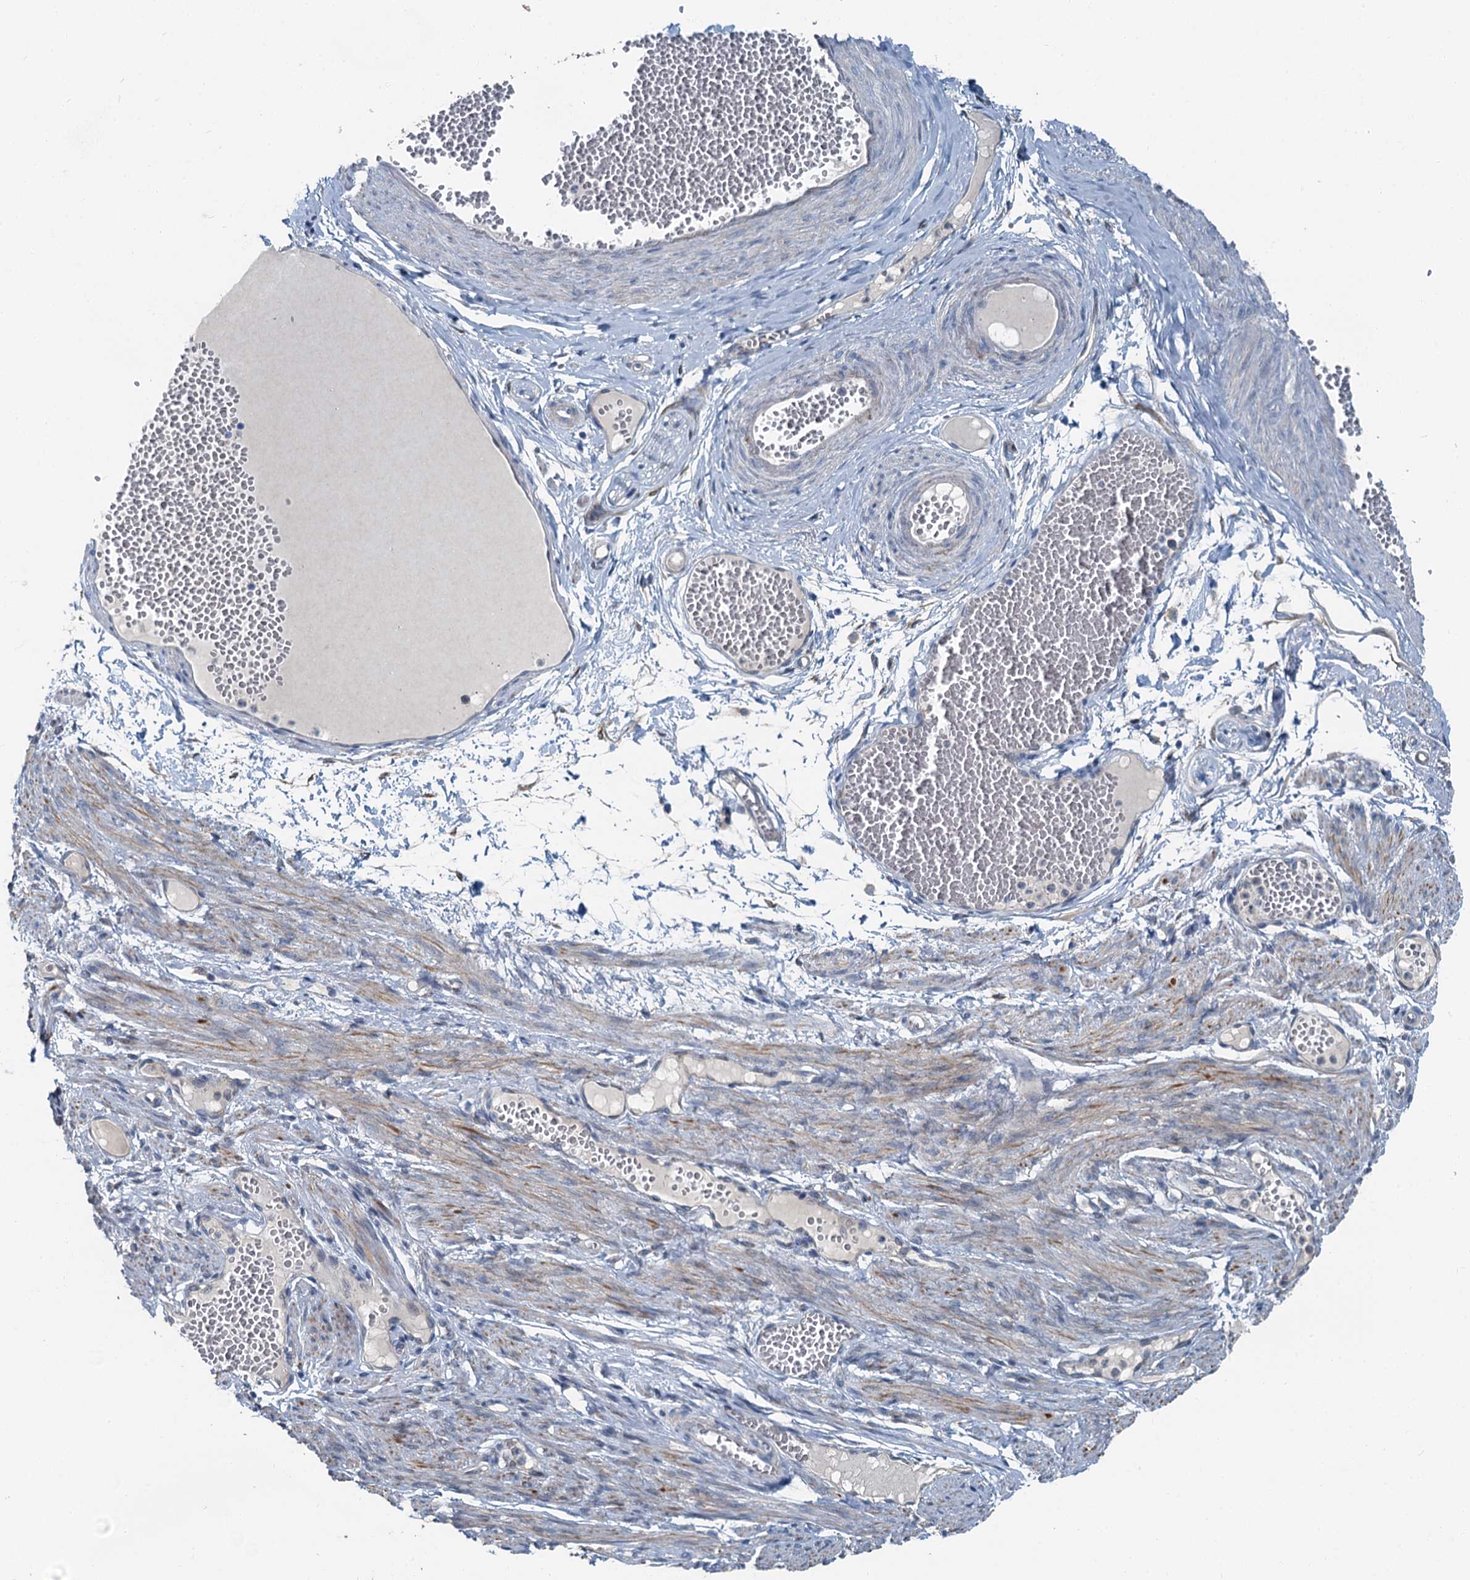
{"staining": {"intensity": "negative", "quantity": "none", "location": "none"}, "tissue": "adipose tissue", "cell_type": "Adipocytes", "image_type": "normal", "snomed": [{"axis": "morphology", "description": "Normal tissue, NOS"}, {"axis": "topography", "description": "Smooth muscle"}, {"axis": "topography", "description": "Peripheral nerve tissue"}], "caption": "Immunohistochemistry (IHC) of unremarkable adipose tissue displays no positivity in adipocytes.", "gene": "C6orf120", "patient": {"sex": "female", "age": 39}}